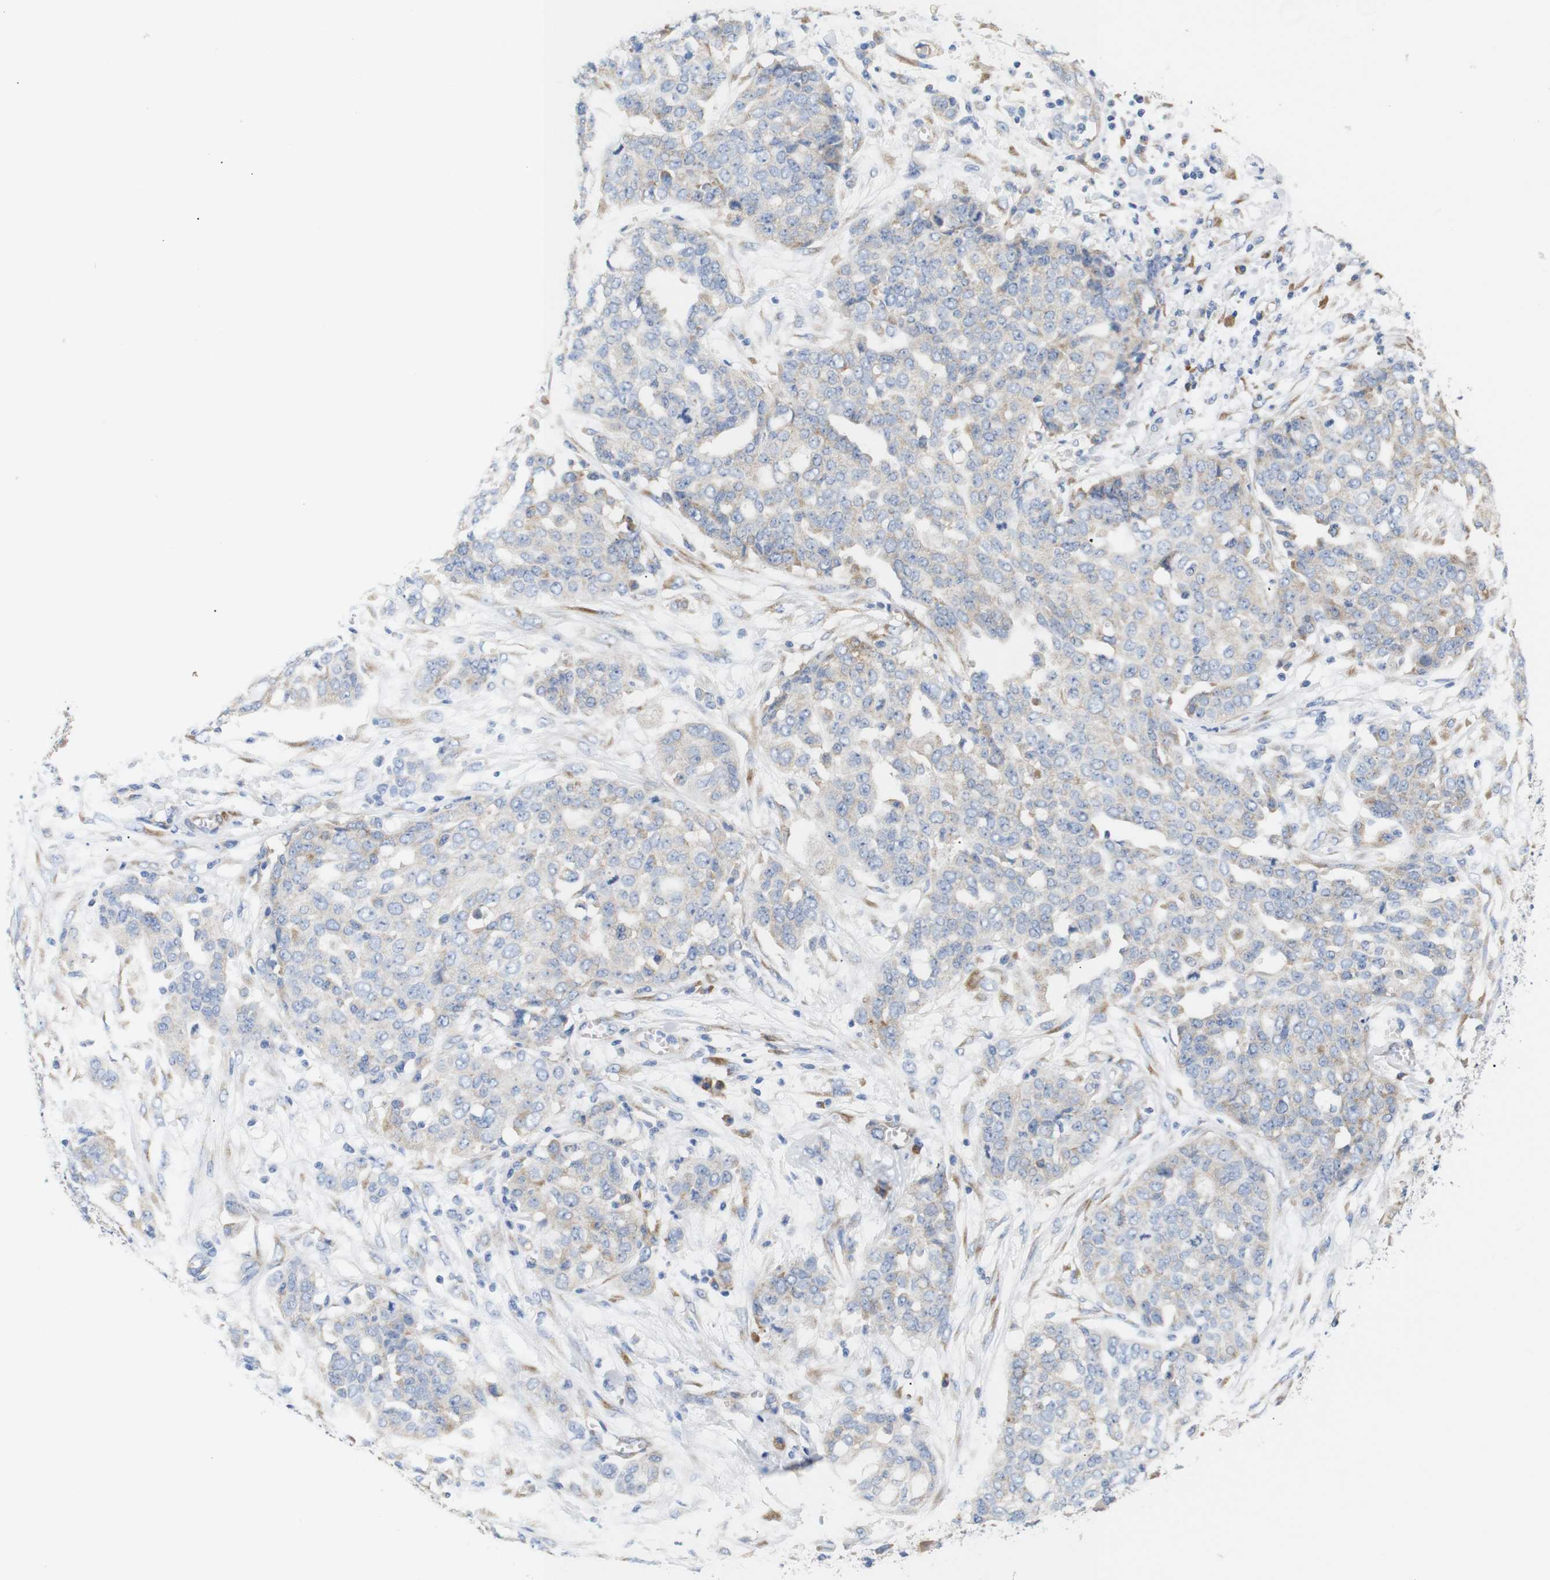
{"staining": {"intensity": "weak", "quantity": "25%-75%", "location": "cytoplasmic/membranous"}, "tissue": "ovarian cancer", "cell_type": "Tumor cells", "image_type": "cancer", "snomed": [{"axis": "morphology", "description": "Cystadenocarcinoma, serous, NOS"}, {"axis": "topography", "description": "Soft tissue"}, {"axis": "topography", "description": "Ovary"}], "caption": "Ovarian serous cystadenocarcinoma was stained to show a protein in brown. There is low levels of weak cytoplasmic/membranous expression in about 25%-75% of tumor cells.", "gene": "TRIM5", "patient": {"sex": "female", "age": 57}}